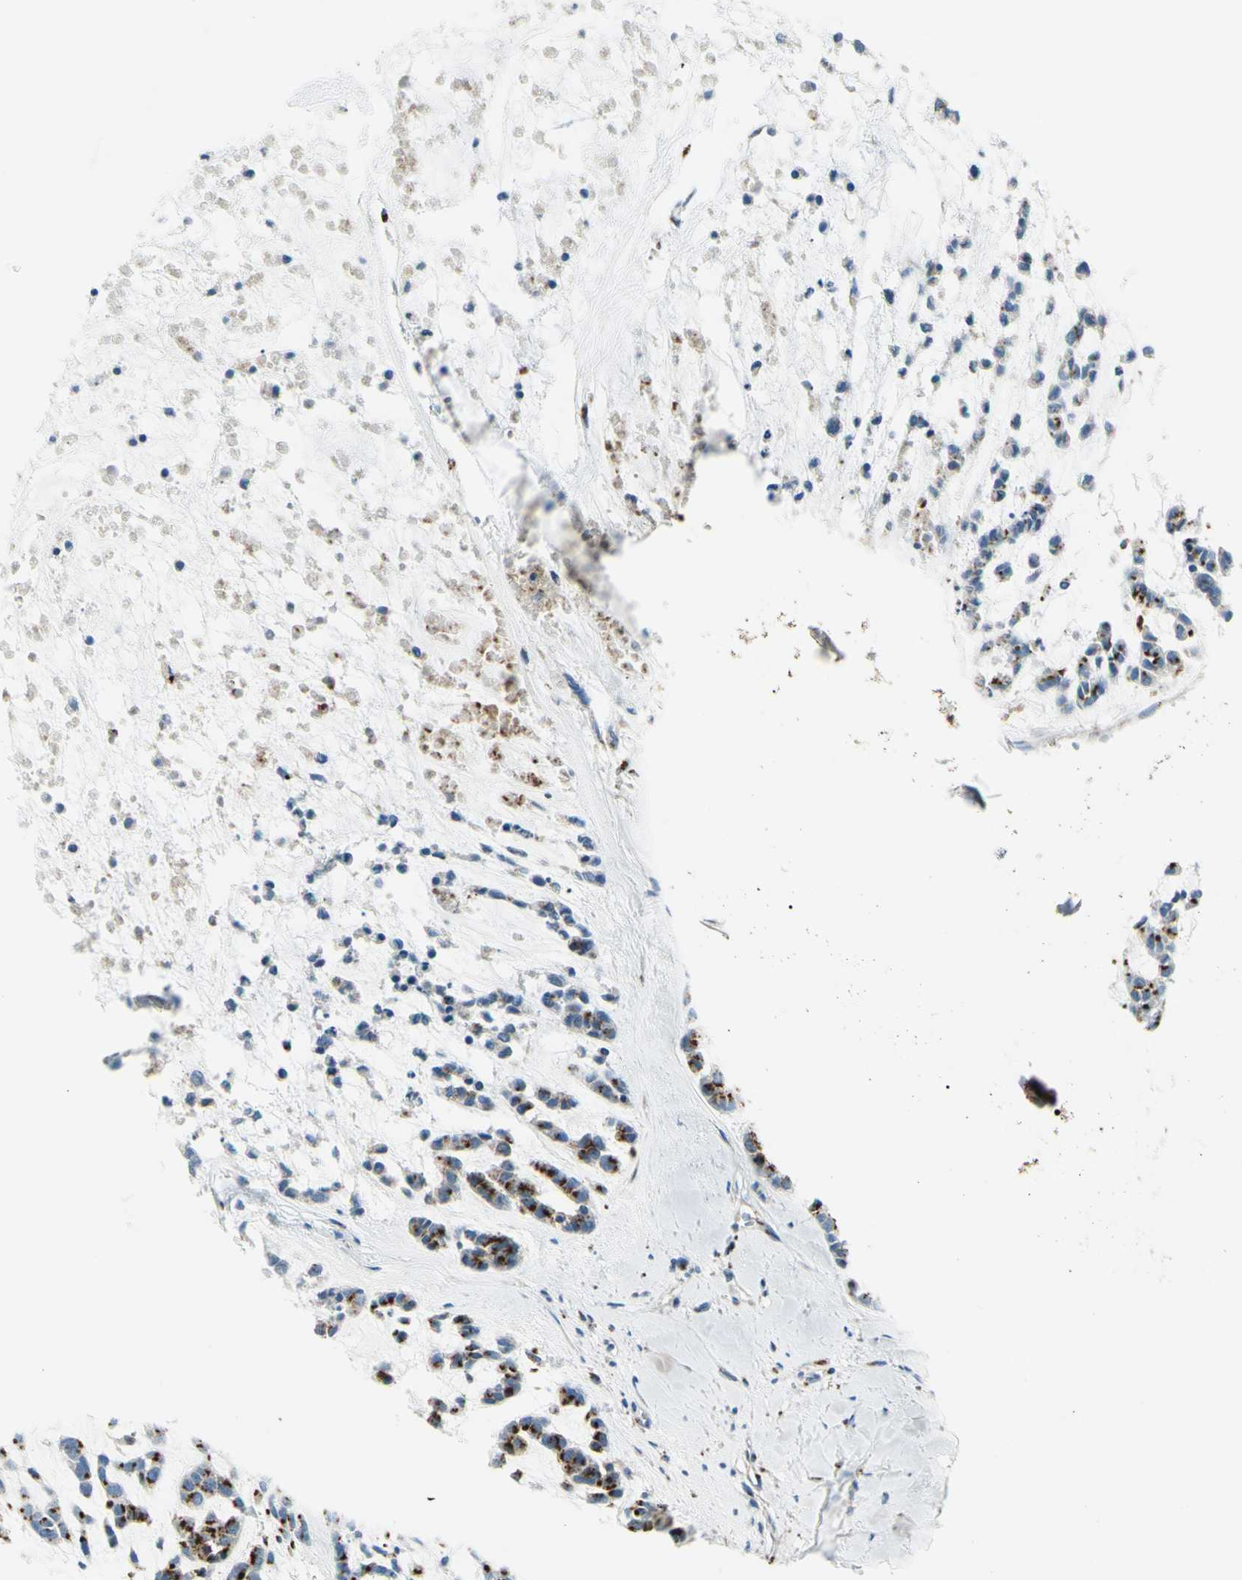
{"staining": {"intensity": "strong", "quantity": ">75%", "location": "cytoplasmic/membranous"}, "tissue": "head and neck cancer", "cell_type": "Tumor cells", "image_type": "cancer", "snomed": [{"axis": "morphology", "description": "Adenocarcinoma, NOS"}, {"axis": "morphology", "description": "Adenoma, NOS"}, {"axis": "topography", "description": "Head-Neck"}], "caption": "This is an image of immunohistochemistry (IHC) staining of adenocarcinoma (head and neck), which shows strong positivity in the cytoplasmic/membranous of tumor cells.", "gene": "B4GALT1", "patient": {"sex": "female", "age": 55}}